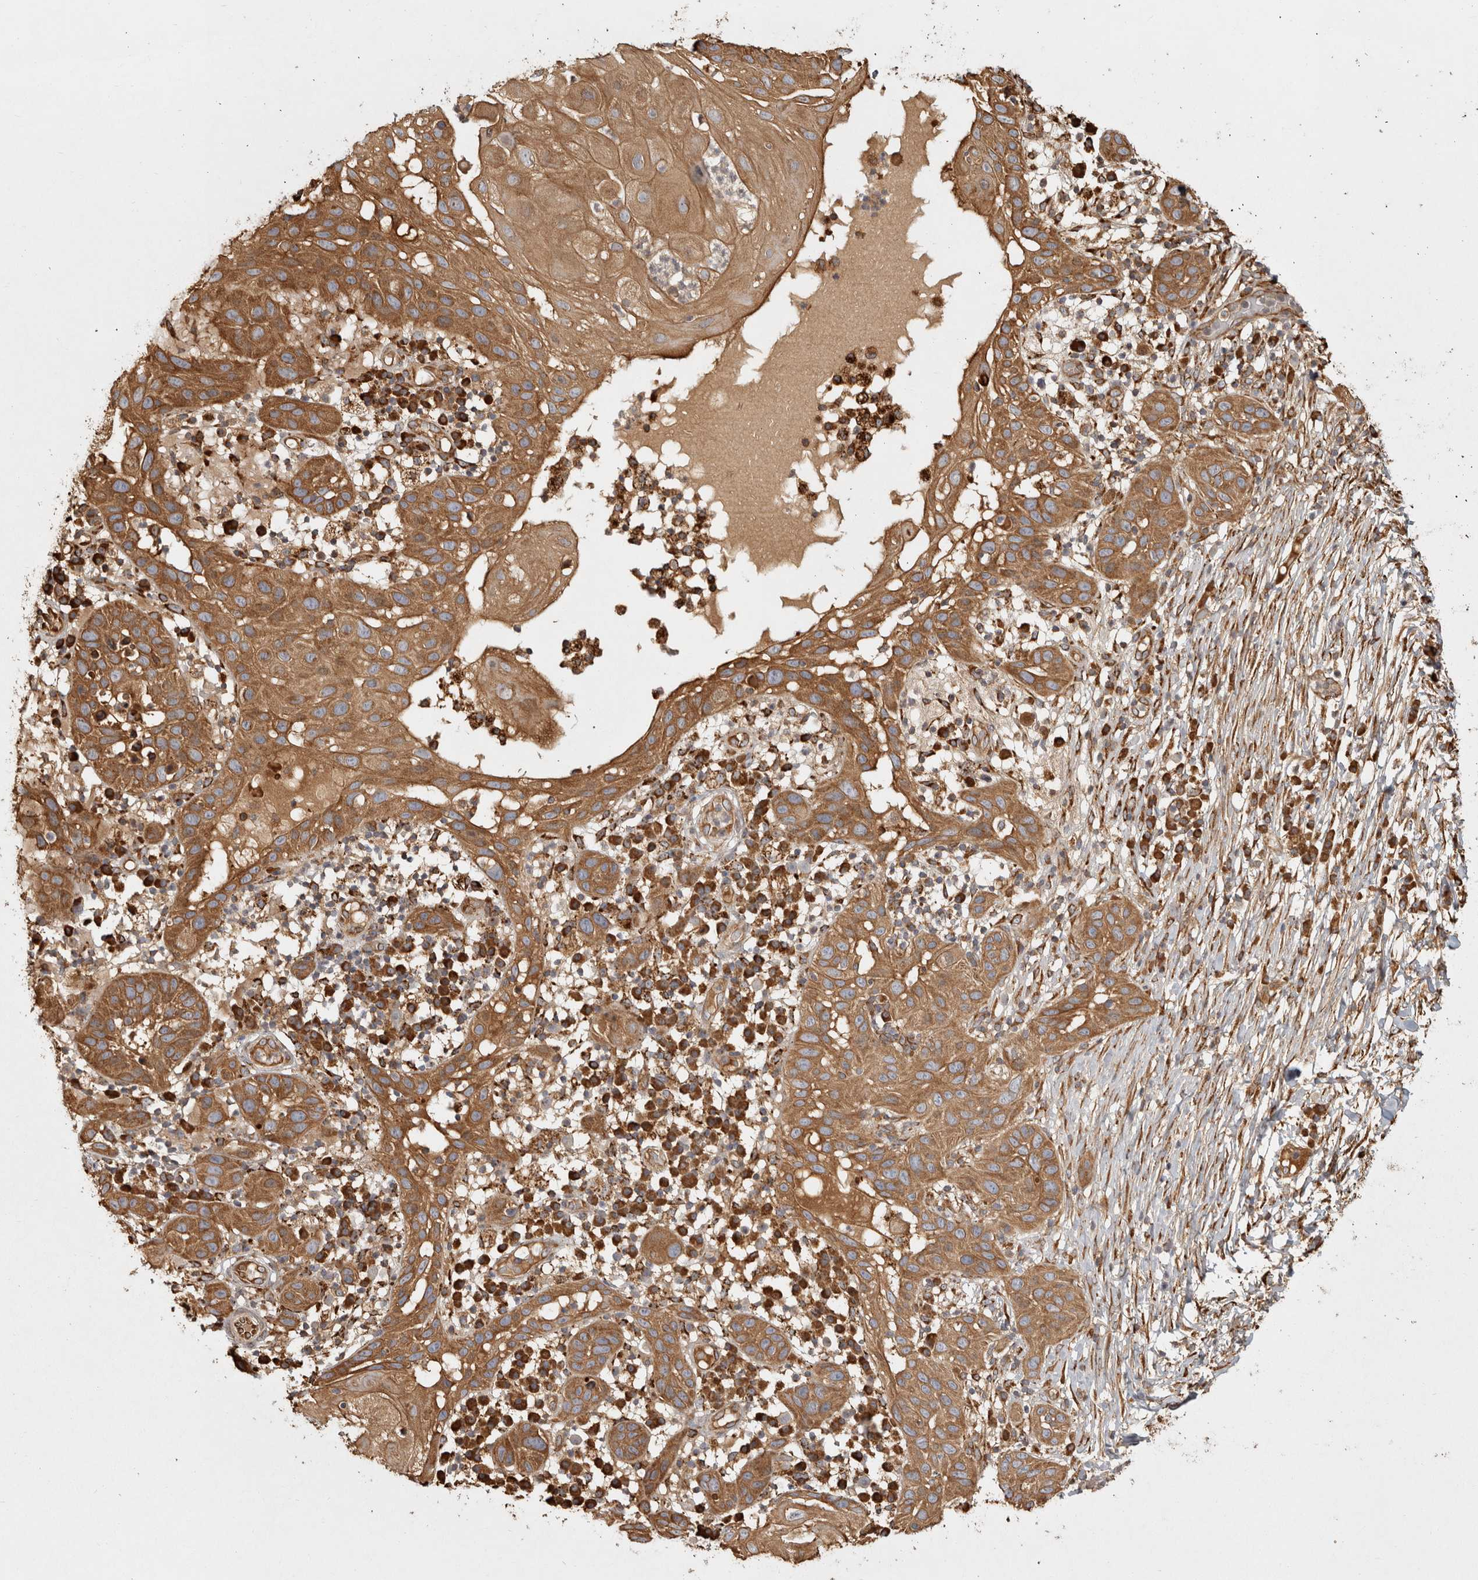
{"staining": {"intensity": "moderate", "quantity": ">75%", "location": "cytoplasmic/membranous"}, "tissue": "skin cancer", "cell_type": "Tumor cells", "image_type": "cancer", "snomed": [{"axis": "morphology", "description": "Normal tissue, NOS"}, {"axis": "morphology", "description": "Squamous cell carcinoma, NOS"}, {"axis": "topography", "description": "Skin"}], "caption": "The micrograph demonstrates immunohistochemical staining of squamous cell carcinoma (skin). There is moderate cytoplasmic/membranous expression is identified in approximately >75% of tumor cells.", "gene": "CAMSAP2", "patient": {"sex": "female", "age": 96}}